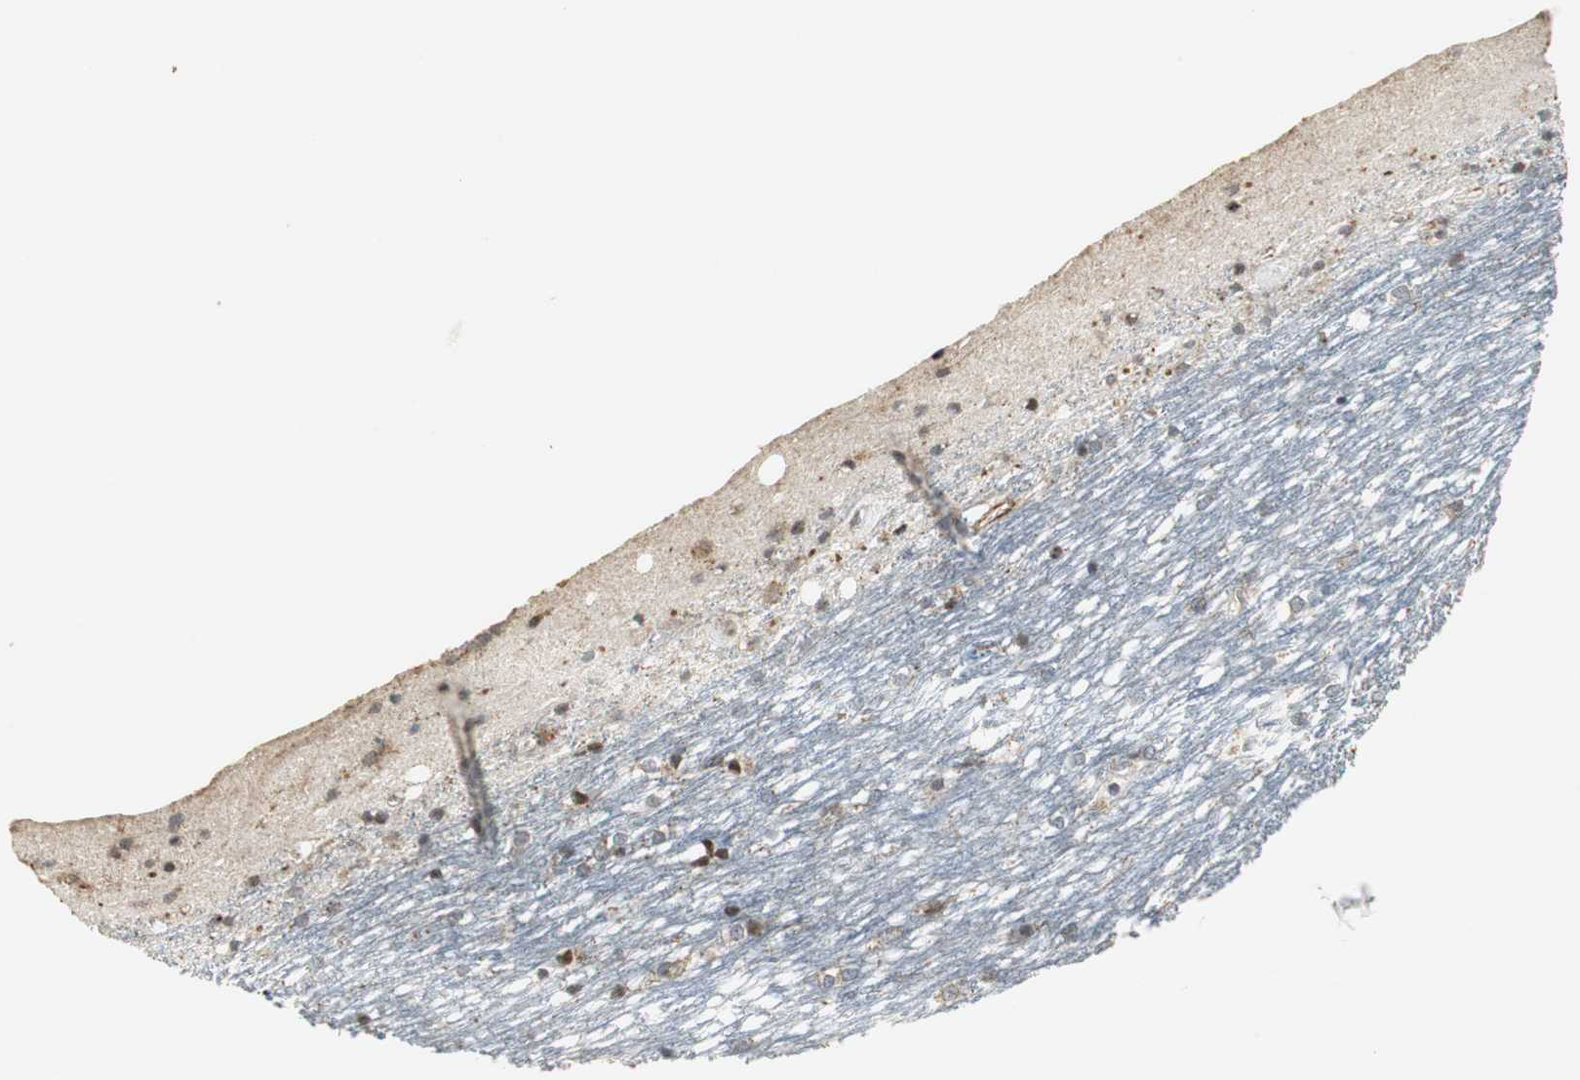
{"staining": {"intensity": "negative", "quantity": "none", "location": "none"}, "tissue": "caudate", "cell_type": "Glial cells", "image_type": "normal", "snomed": [{"axis": "morphology", "description": "Normal tissue, NOS"}, {"axis": "topography", "description": "Lateral ventricle wall"}], "caption": "Immunohistochemistry photomicrograph of benign caudate: human caudate stained with DAB (3,3'-diaminobenzidine) shows no significant protein positivity in glial cells.", "gene": "DNAJB4", "patient": {"sex": "female", "age": 19}}